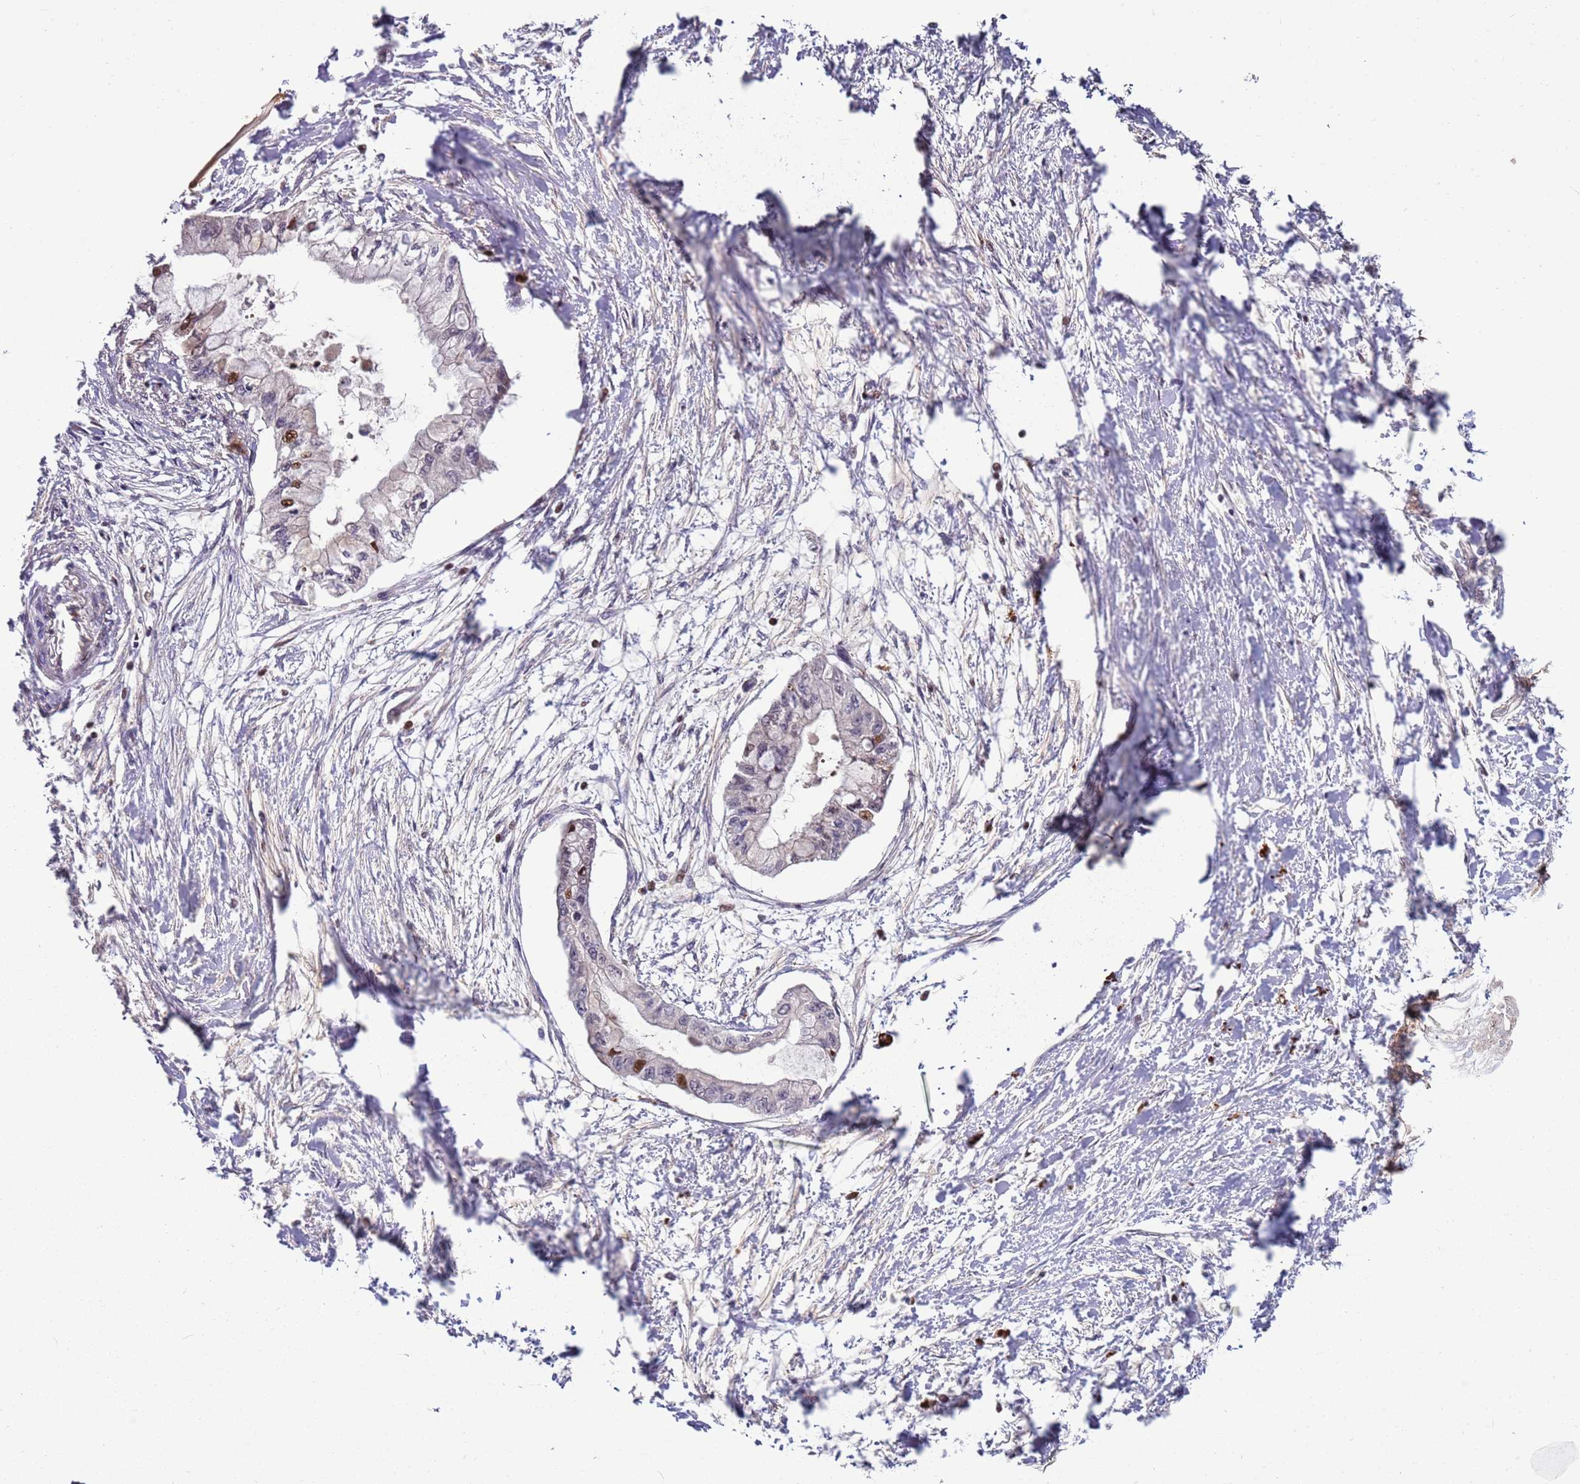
{"staining": {"intensity": "moderate", "quantity": "<25%", "location": "nuclear"}, "tissue": "pancreatic cancer", "cell_type": "Tumor cells", "image_type": "cancer", "snomed": [{"axis": "morphology", "description": "Adenocarcinoma, NOS"}, {"axis": "topography", "description": "Pancreas"}], "caption": "Moderate nuclear positivity is appreciated in about <25% of tumor cells in pancreatic cancer. (brown staining indicates protein expression, while blue staining denotes nuclei).", "gene": "RHBDL1", "patient": {"sex": "male", "age": 48}}